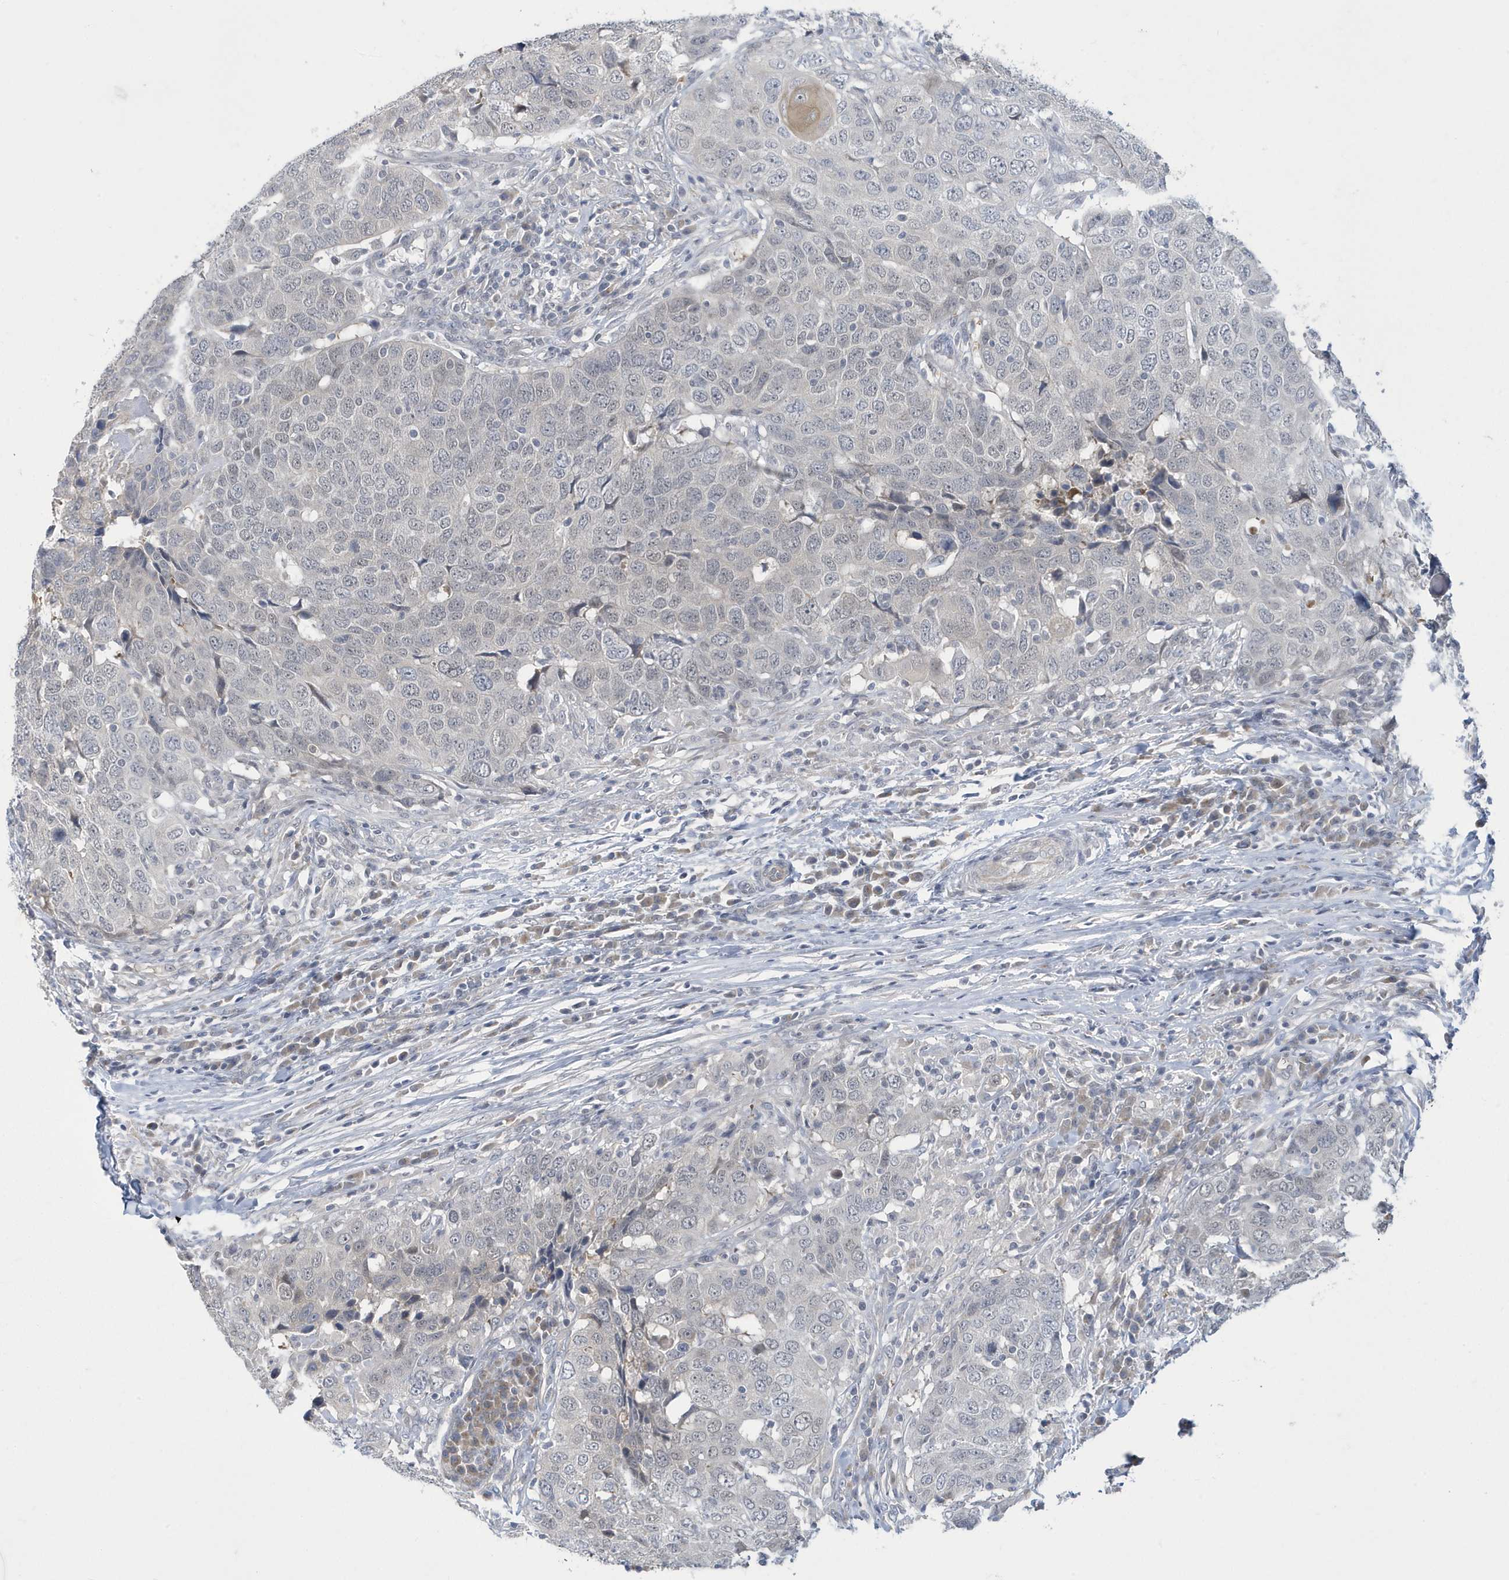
{"staining": {"intensity": "negative", "quantity": "none", "location": "none"}, "tissue": "head and neck cancer", "cell_type": "Tumor cells", "image_type": "cancer", "snomed": [{"axis": "morphology", "description": "Squamous cell carcinoma, NOS"}, {"axis": "topography", "description": "Head-Neck"}], "caption": "A photomicrograph of human head and neck squamous cell carcinoma is negative for staining in tumor cells.", "gene": "ZNF654", "patient": {"sex": "male", "age": 66}}